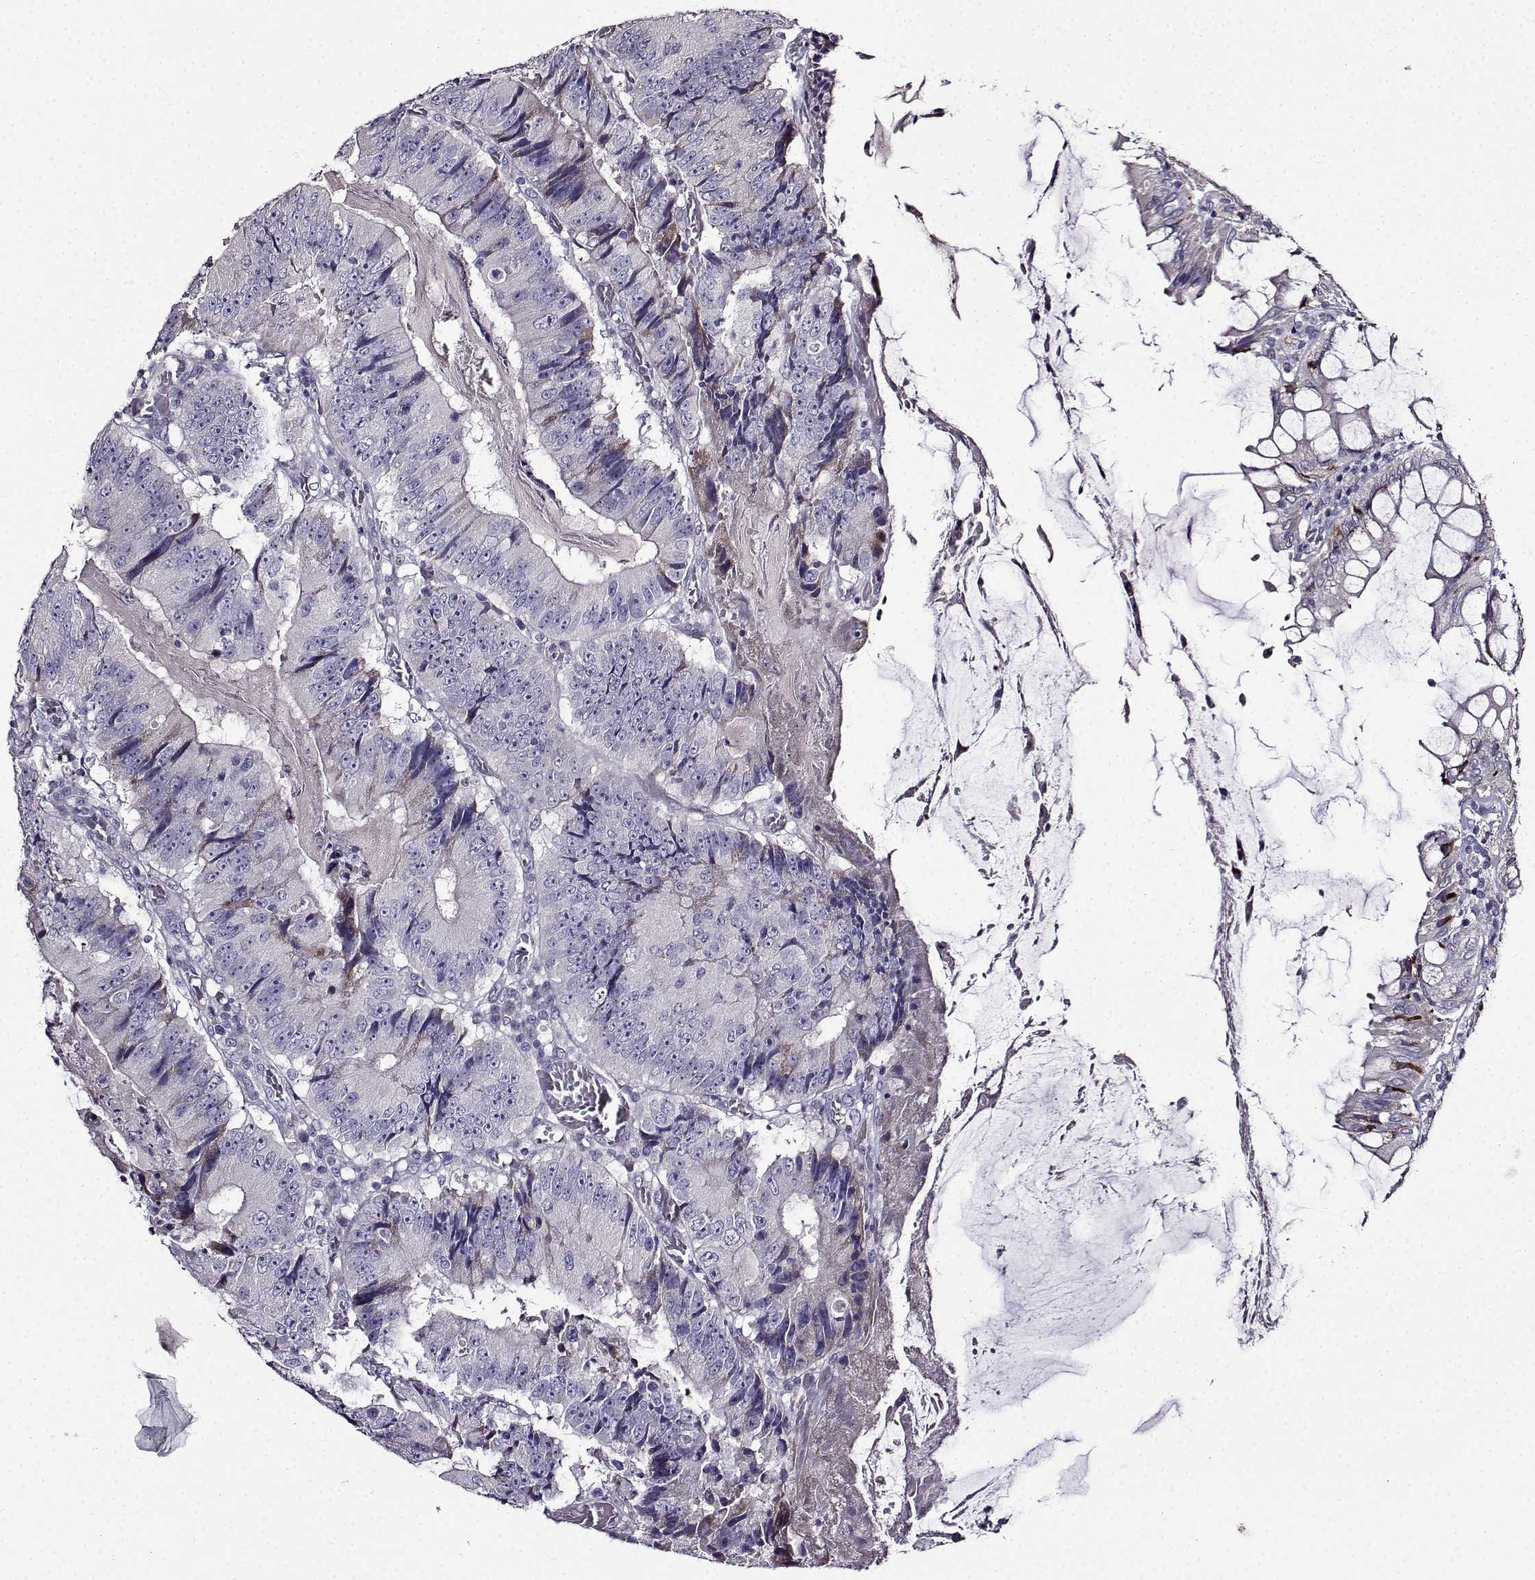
{"staining": {"intensity": "moderate", "quantity": "<25%", "location": "cytoplasmic/membranous"}, "tissue": "colorectal cancer", "cell_type": "Tumor cells", "image_type": "cancer", "snomed": [{"axis": "morphology", "description": "Adenocarcinoma, NOS"}, {"axis": "topography", "description": "Colon"}], "caption": "A brown stain shows moderate cytoplasmic/membranous positivity of a protein in colorectal adenocarcinoma tumor cells. (Brightfield microscopy of DAB IHC at high magnification).", "gene": "TMEM266", "patient": {"sex": "female", "age": 86}}